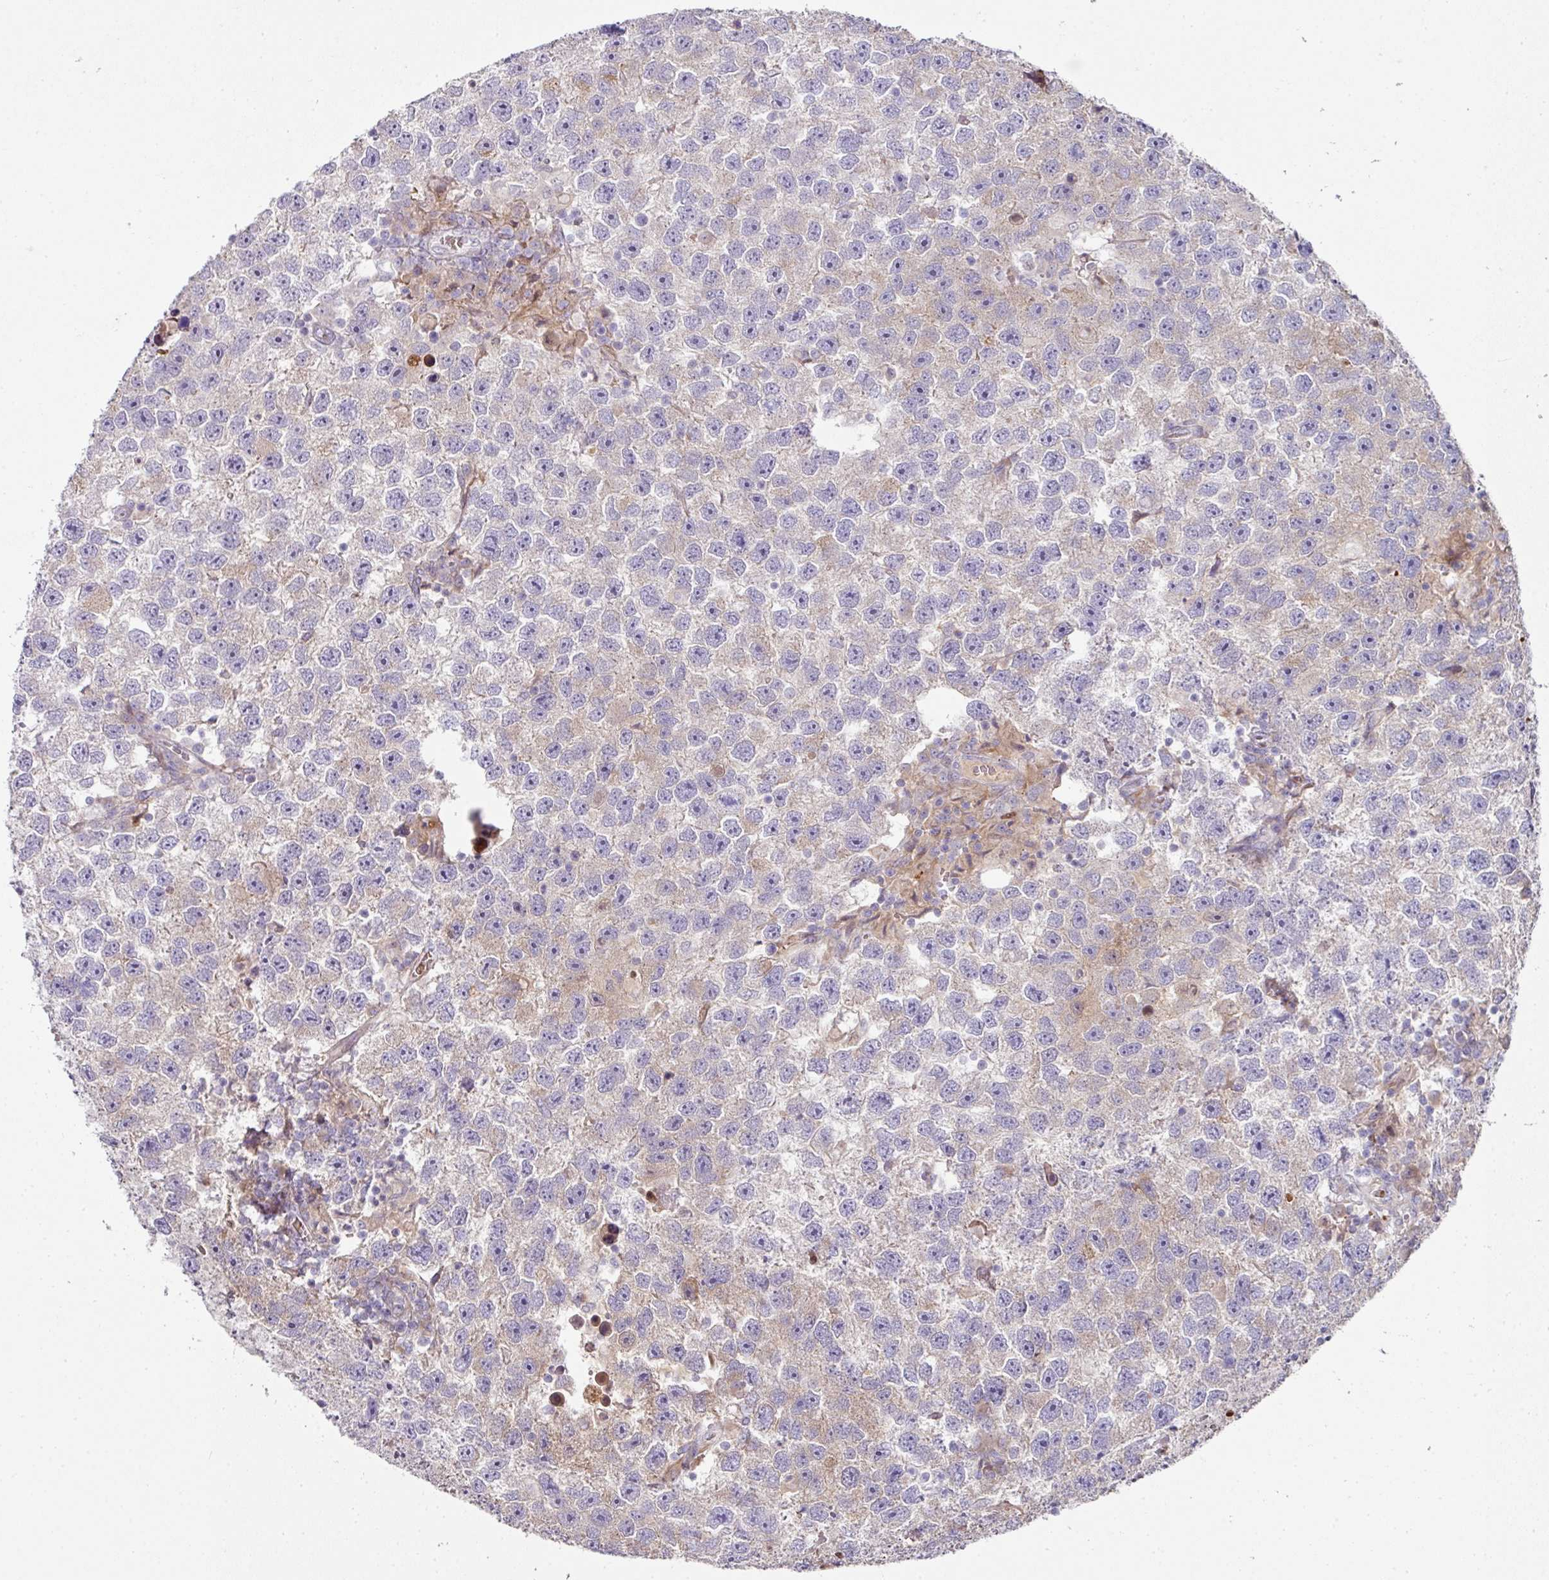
{"staining": {"intensity": "weak", "quantity": "<25%", "location": "cytoplasmic/membranous"}, "tissue": "testis cancer", "cell_type": "Tumor cells", "image_type": "cancer", "snomed": [{"axis": "morphology", "description": "Seminoma, NOS"}, {"axis": "topography", "description": "Testis"}], "caption": "This is an IHC image of seminoma (testis). There is no expression in tumor cells.", "gene": "ANKRD18A", "patient": {"sex": "male", "age": 26}}